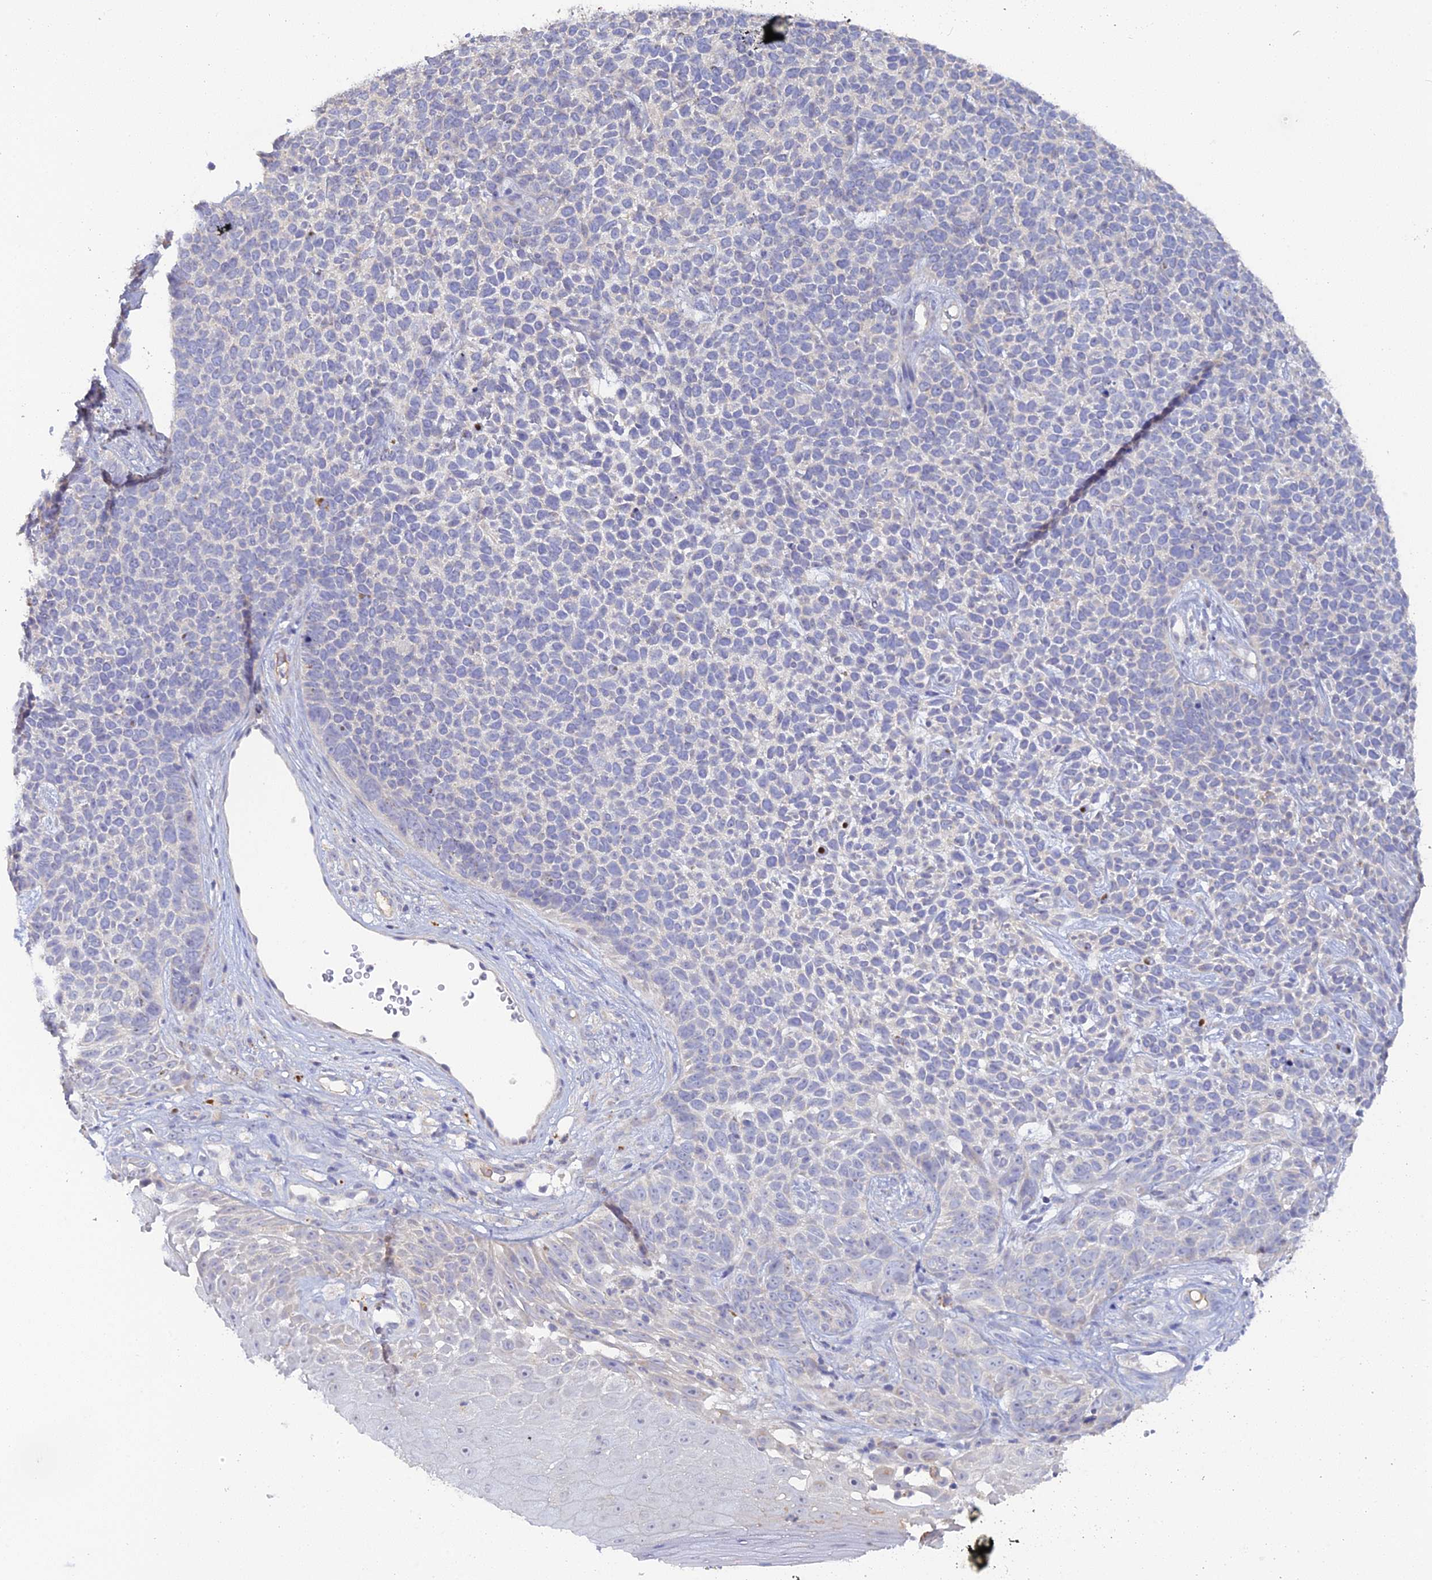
{"staining": {"intensity": "negative", "quantity": "none", "location": "none"}, "tissue": "skin cancer", "cell_type": "Tumor cells", "image_type": "cancer", "snomed": [{"axis": "morphology", "description": "Basal cell carcinoma"}, {"axis": "topography", "description": "Skin"}], "caption": "Skin cancer (basal cell carcinoma) stained for a protein using immunohistochemistry shows no positivity tumor cells.", "gene": "ADGRA1", "patient": {"sex": "female", "age": 84}}